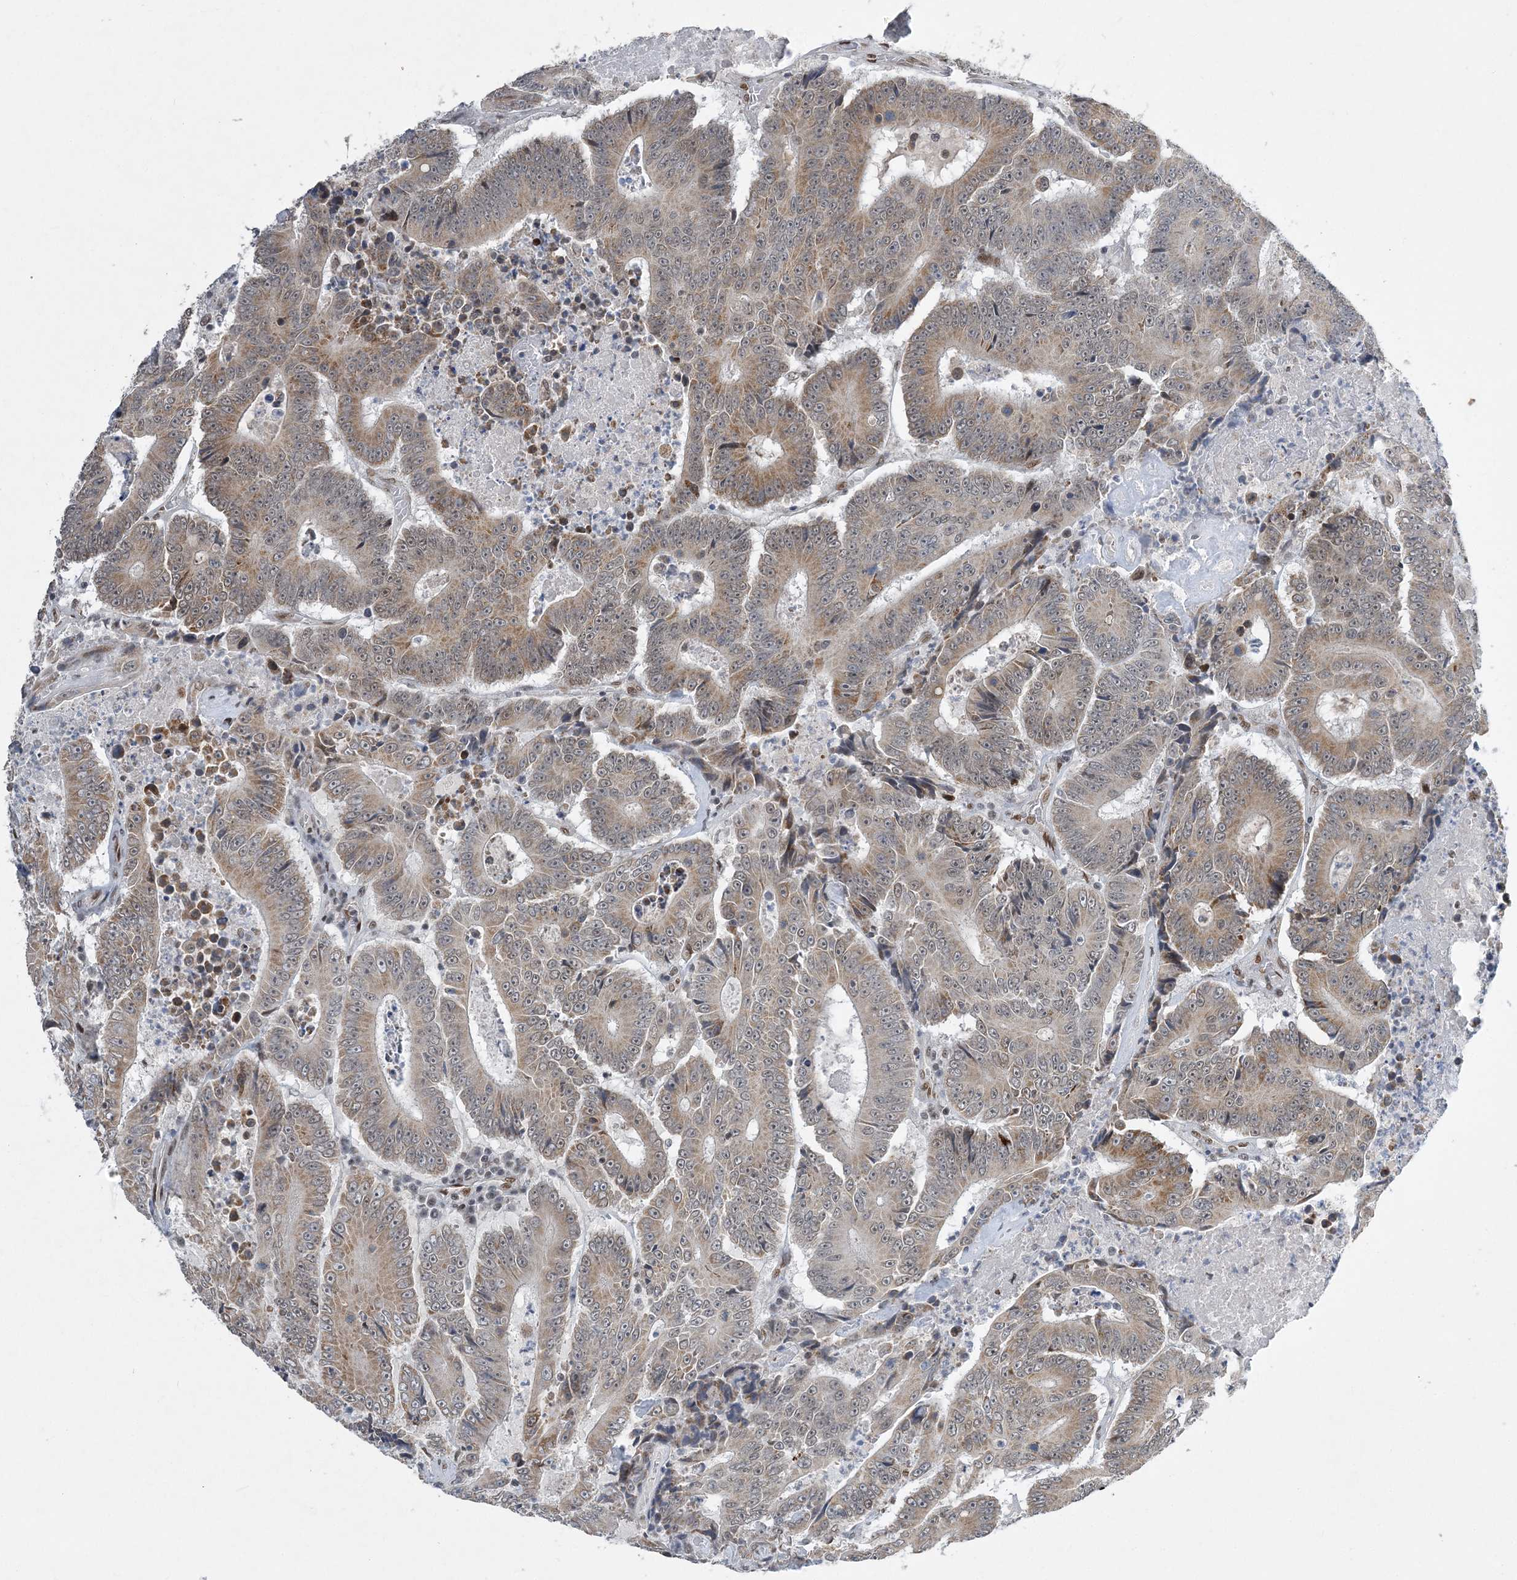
{"staining": {"intensity": "weak", "quantity": ">75%", "location": "cytoplasmic/membranous"}, "tissue": "colorectal cancer", "cell_type": "Tumor cells", "image_type": "cancer", "snomed": [{"axis": "morphology", "description": "Adenocarcinoma, NOS"}, {"axis": "topography", "description": "Colon"}], "caption": "This micrograph demonstrates immunohistochemistry (IHC) staining of human colorectal cancer, with low weak cytoplasmic/membranous positivity in about >75% of tumor cells.", "gene": "WAC", "patient": {"sex": "male", "age": 83}}